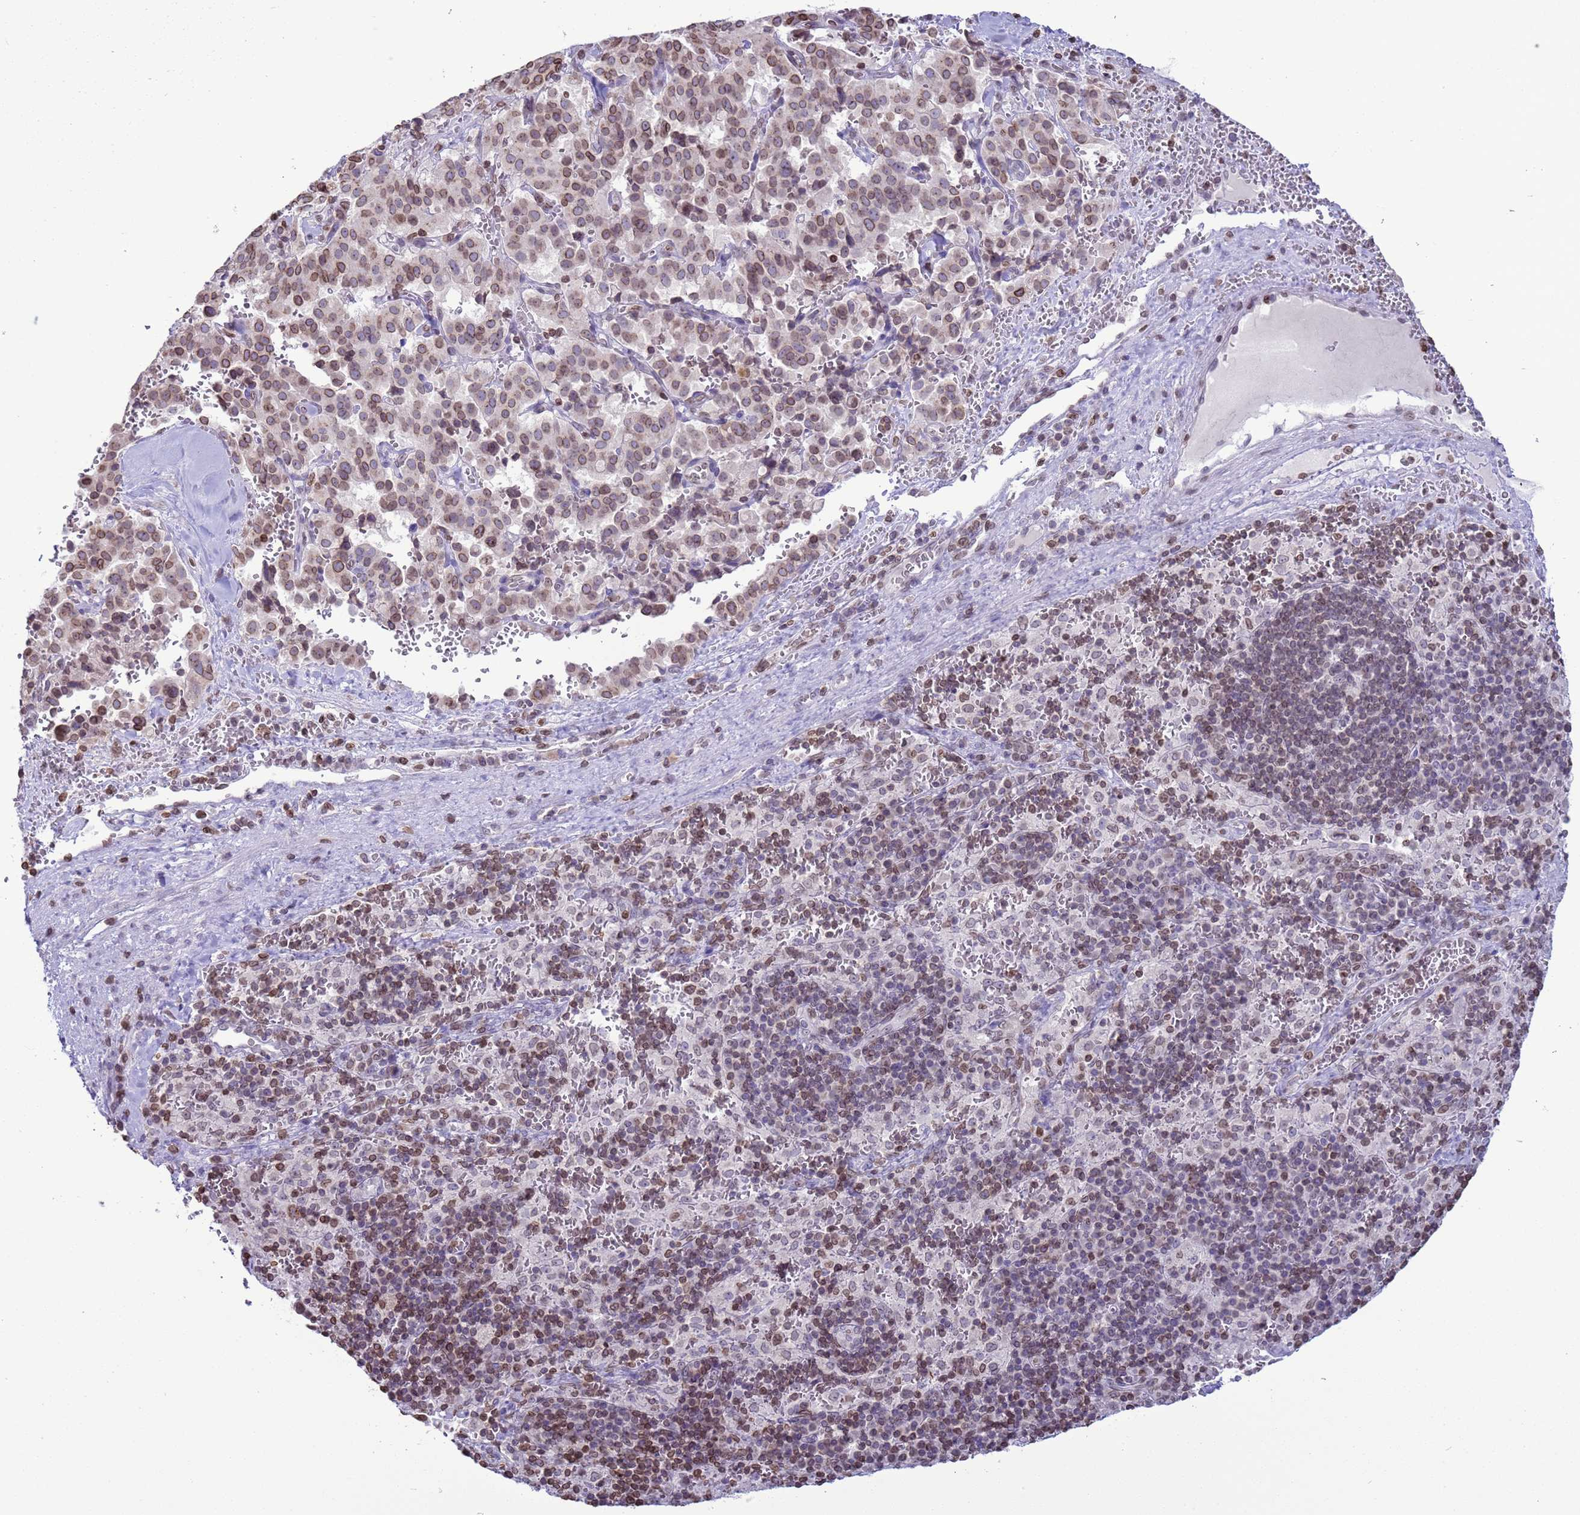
{"staining": {"intensity": "moderate", "quantity": ">75%", "location": "cytoplasmic/membranous,nuclear"}, "tissue": "pancreatic cancer", "cell_type": "Tumor cells", "image_type": "cancer", "snomed": [{"axis": "morphology", "description": "Adenocarcinoma, NOS"}, {"axis": "topography", "description": "Pancreas"}], "caption": "Tumor cells display medium levels of moderate cytoplasmic/membranous and nuclear expression in approximately >75% of cells in human pancreatic cancer. The protein is shown in brown color, while the nuclei are stained blue.", "gene": "DHX37", "patient": {"sex": "male", "age": 65}}